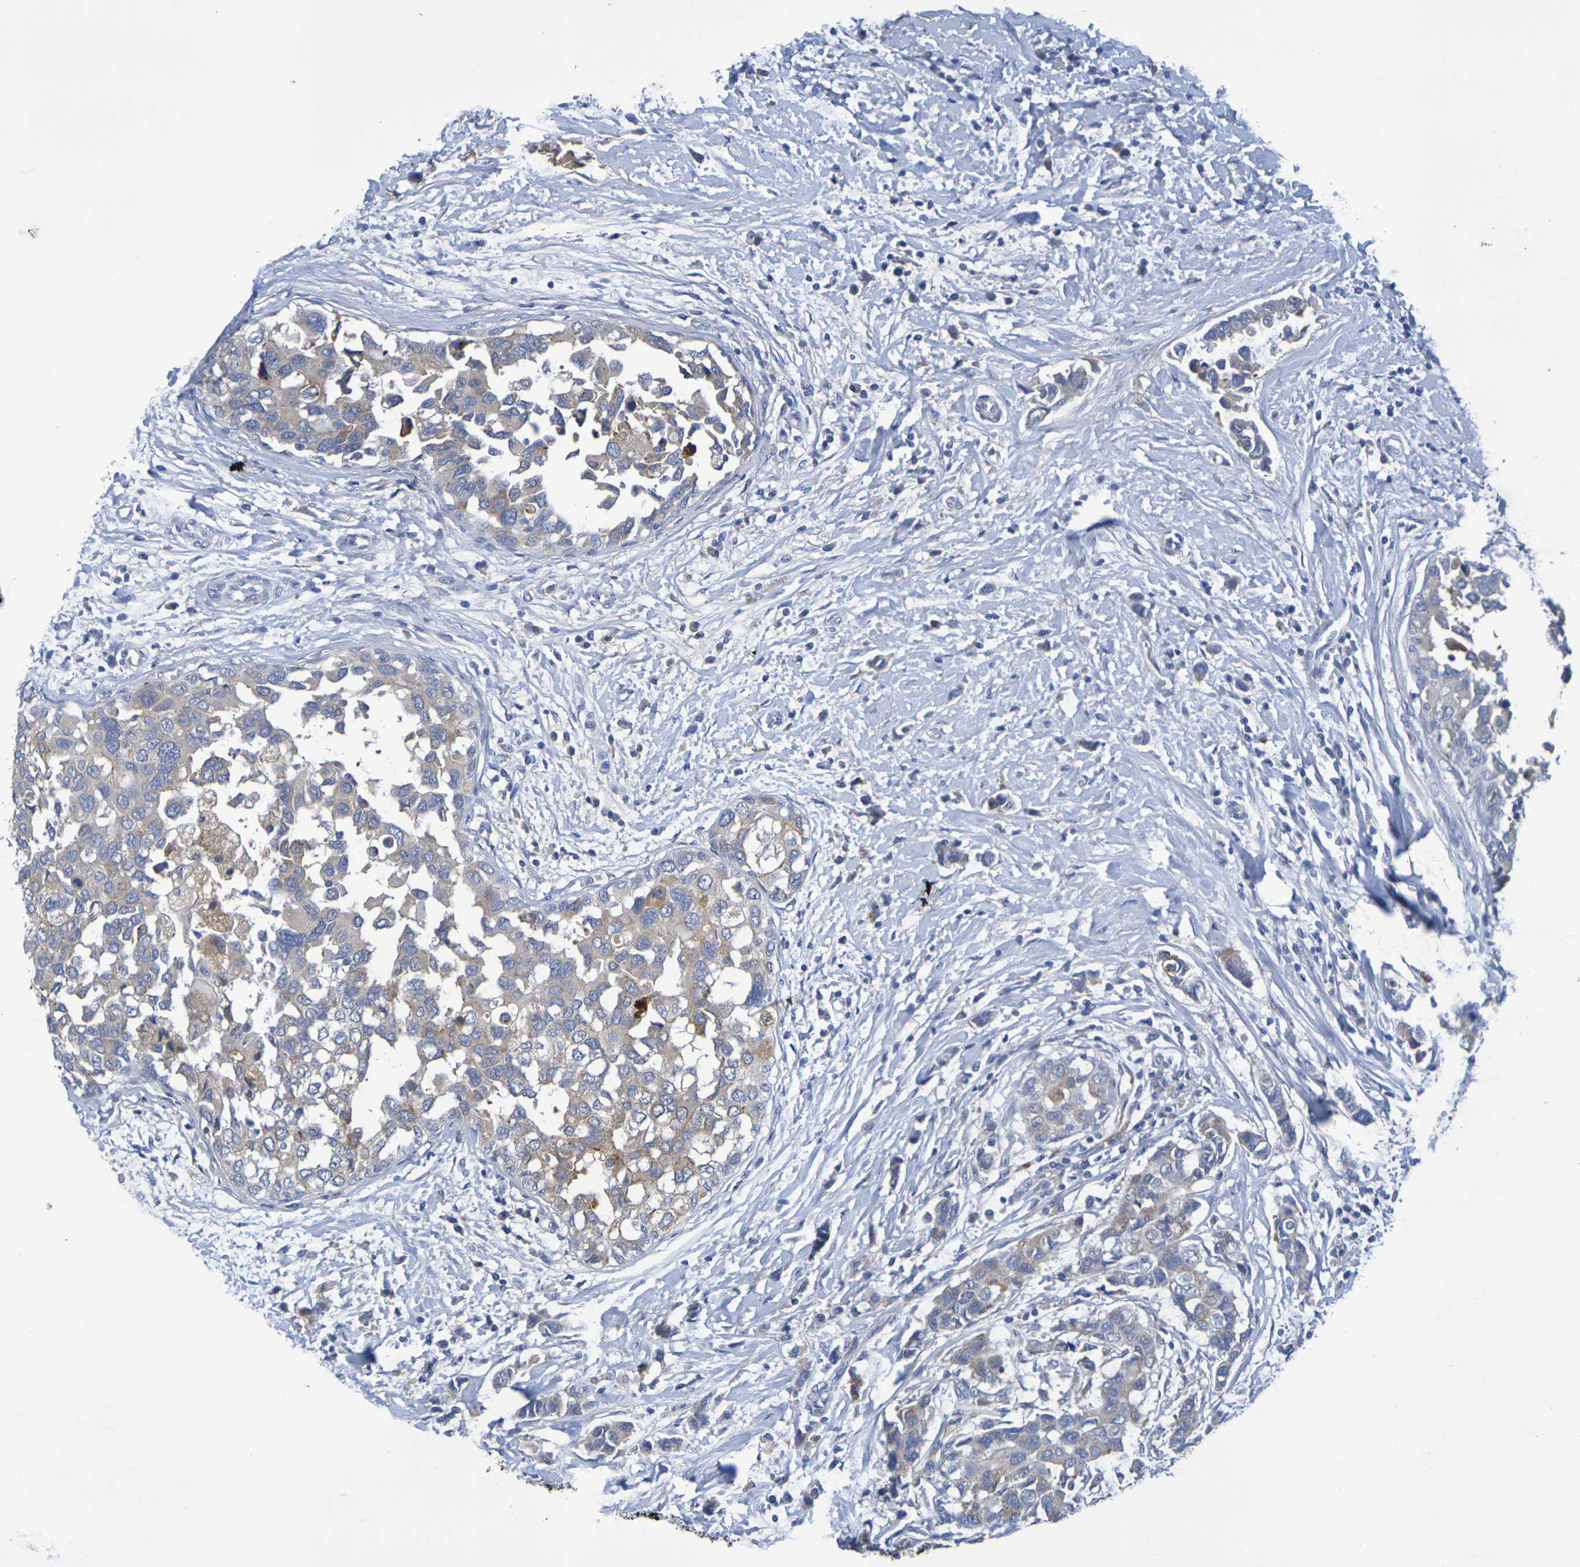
{"staining": {"intensity": "weak", "quantity": ">75%", "location": "cytoplasmic/membranous"}, "tissue": "breast cancer", "cell_type": "Tumor cells", "image_type": "cancer", "snomed": [{"axis": "morphology", "description": "Normal tissue, NOS"}, {"axis": "morphology", "description": "Duct carcinoma"}, {"axis": "topography", "description": "Breast"}], "caption": "Invasive ductal carcinoma (breast) stained for a protein reveals weak cytoplasmic/membranous positivity in tumor cells.", "gene": "SDC4", "patient": {"sex": "female", "age": 50}}